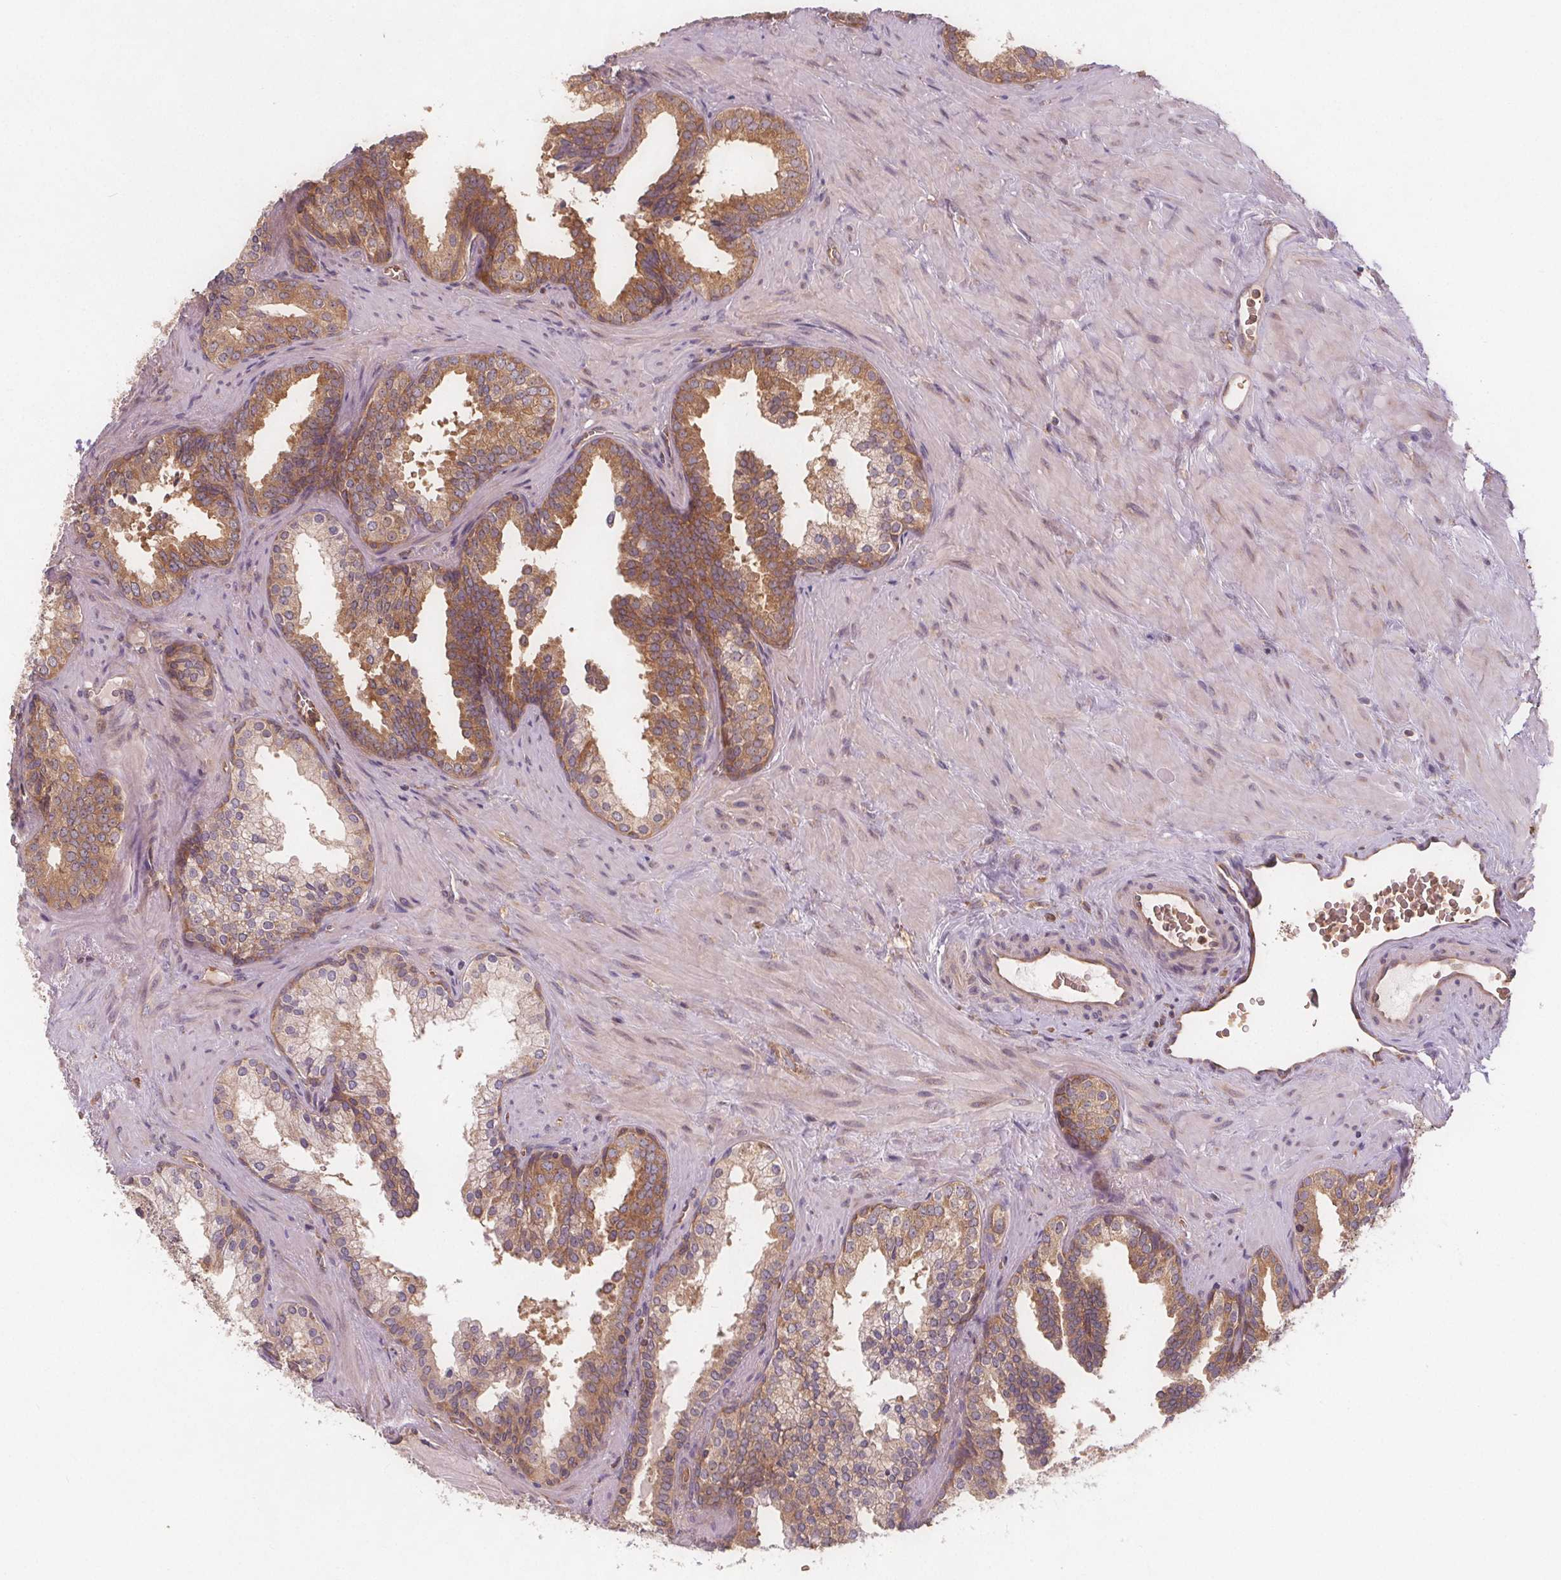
{"staining": {"intensity": "moderate", "quantity": ">75%", "location": "cytoplasmic/membranous"}, "tissue": "prostate cancer", "cell_type": "Tumor cells", "image_type": "cancer", "snomed": [{"axis": "morphology", "description": "Adenocarcinoma, High grade"}, {"axis": "topography", "description": "Prostate"}], "caption": "This image exhibits high-grade adenocarcinoma (prostate) stained with IHC to label a protein in brown. The cytoplasmic/membranous of tumor cells show moderate positivity for the protein. Nuclei are counter-stained blue.", "gene": "EIF3D", "patient": {"sex": "male", "age": 68}}